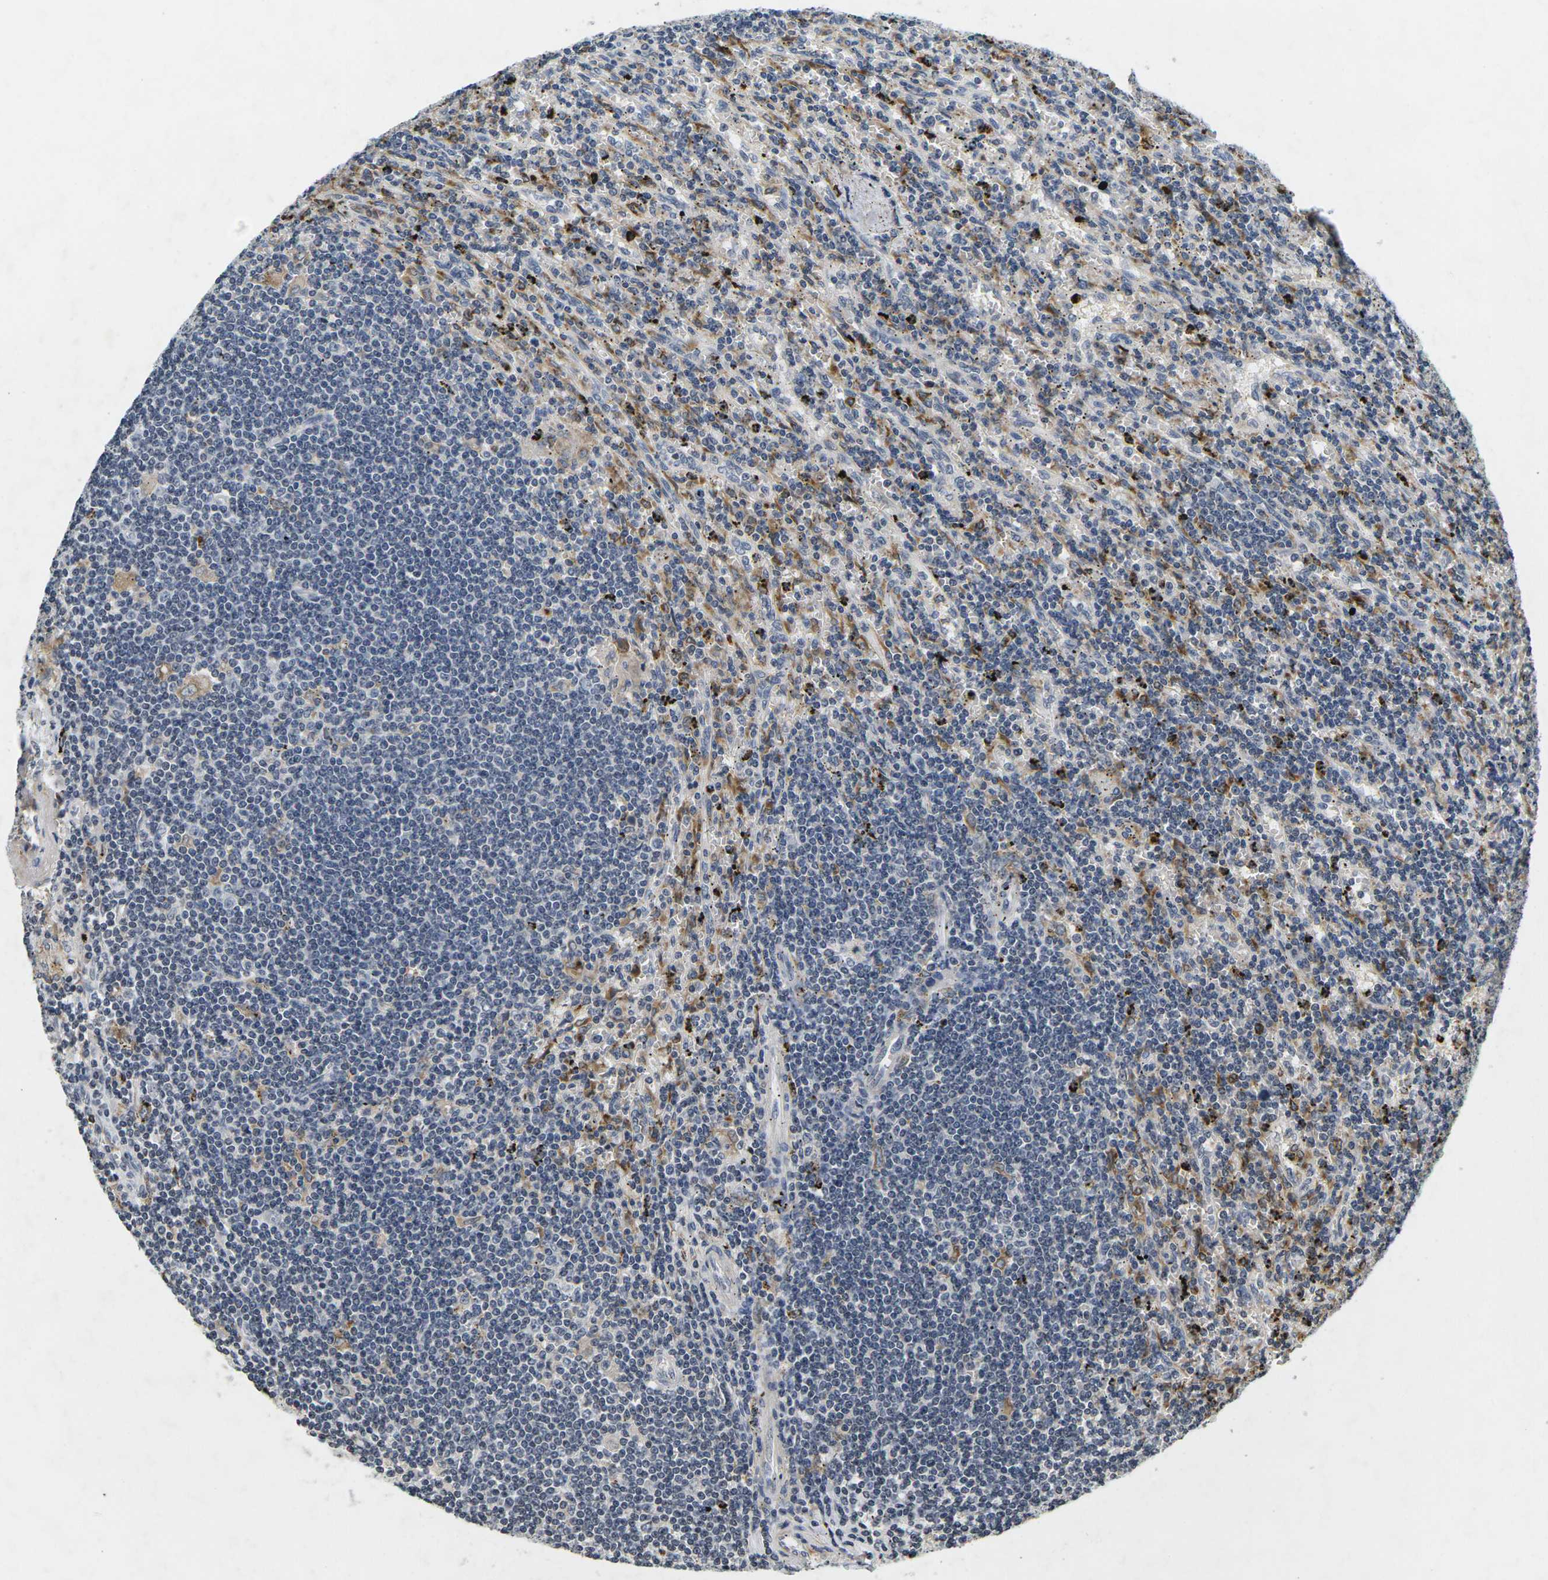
{"staining": {"intensity": "weak", "quantity": "<25%", "location": "cytoplasmic/membranous"}, "tissue": "lymphoma", "cell_type": "Tumor cells", "image_type": "cancer", "snomed": [{"axis": "morphology", "description": "Malignant lymphoma, non-Hodgkin's type, Low grade"}, {"axis": "topography", "description": "Spleen"}], "caption": "The photomicrograph displays no staining of tumor cells in malignant lymphoma, non-Hodgkin's type (low-grade). (Brightfield microscopy of DAB (3,3'-diaminobenzidine) IHC at high magnification).", "gene": "C1QC", "patient": {"sex": "male", "age": 76}}